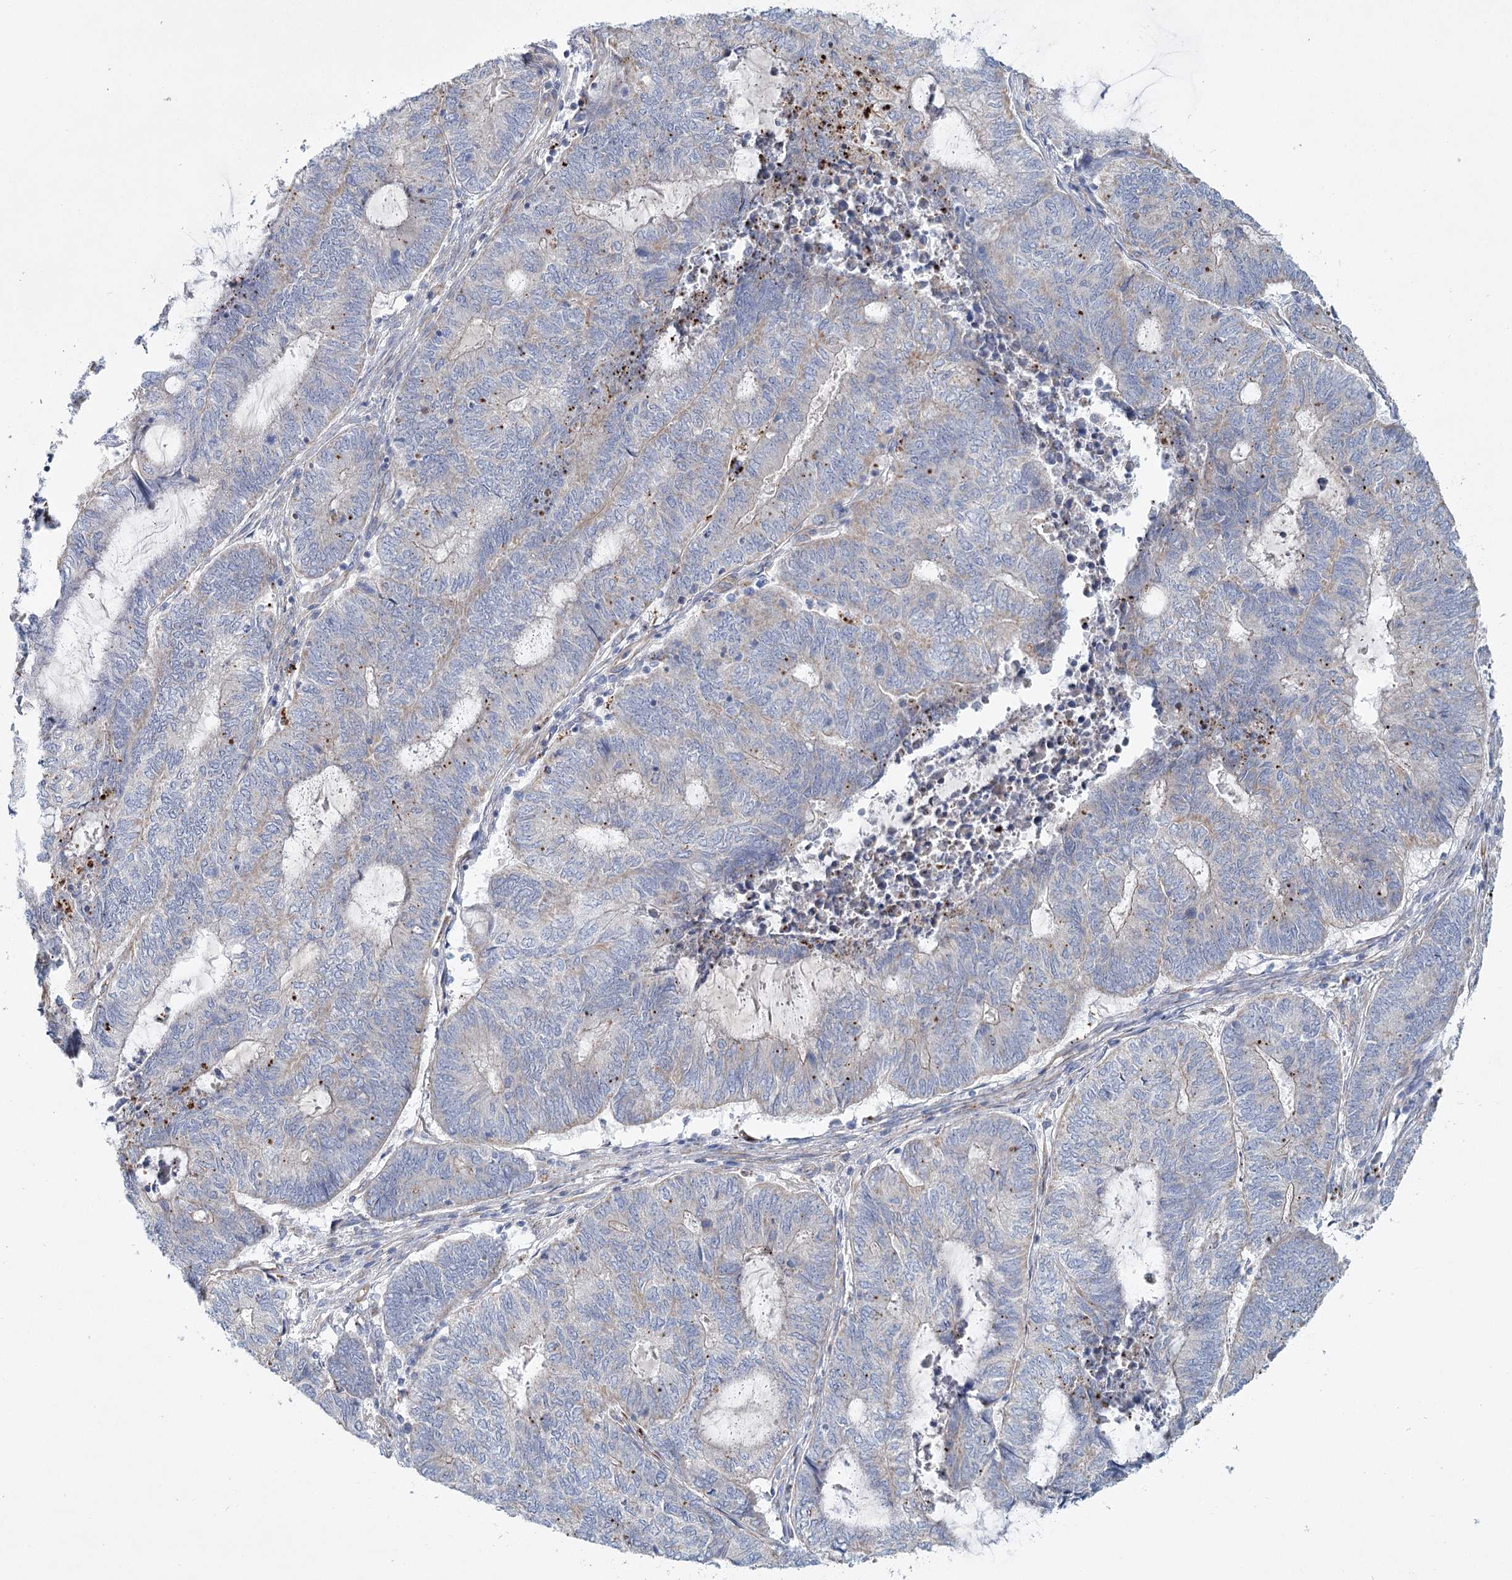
{"staining": {"intensity": "negative", "quantity": "none", "location": "none"}, "tissue": "endometrial cancer", "cell_type": "Tumor cells", "image_type": "cancer", "snomed": [{"axis": "morphology", "description": "Adenocarcinoma, NOS"}, {"axis": "topography", "description": "Uterus"}, {"axis": "topography", "description": "Endometrium"}], "caption": "Immunohistochemistry (IHC) of endometrial cancer (adenocarcinoma) shows no positivity in tumor cells. The staining was performed using DAB (3,3'-diaminobenzidine) to visualize the protein expression in brown, while the nuclei were stained in blue with hematoxylin (Magnification: 20x).", "gene": "TMEM164", "patient": {"sex": "female", "age": 70}}